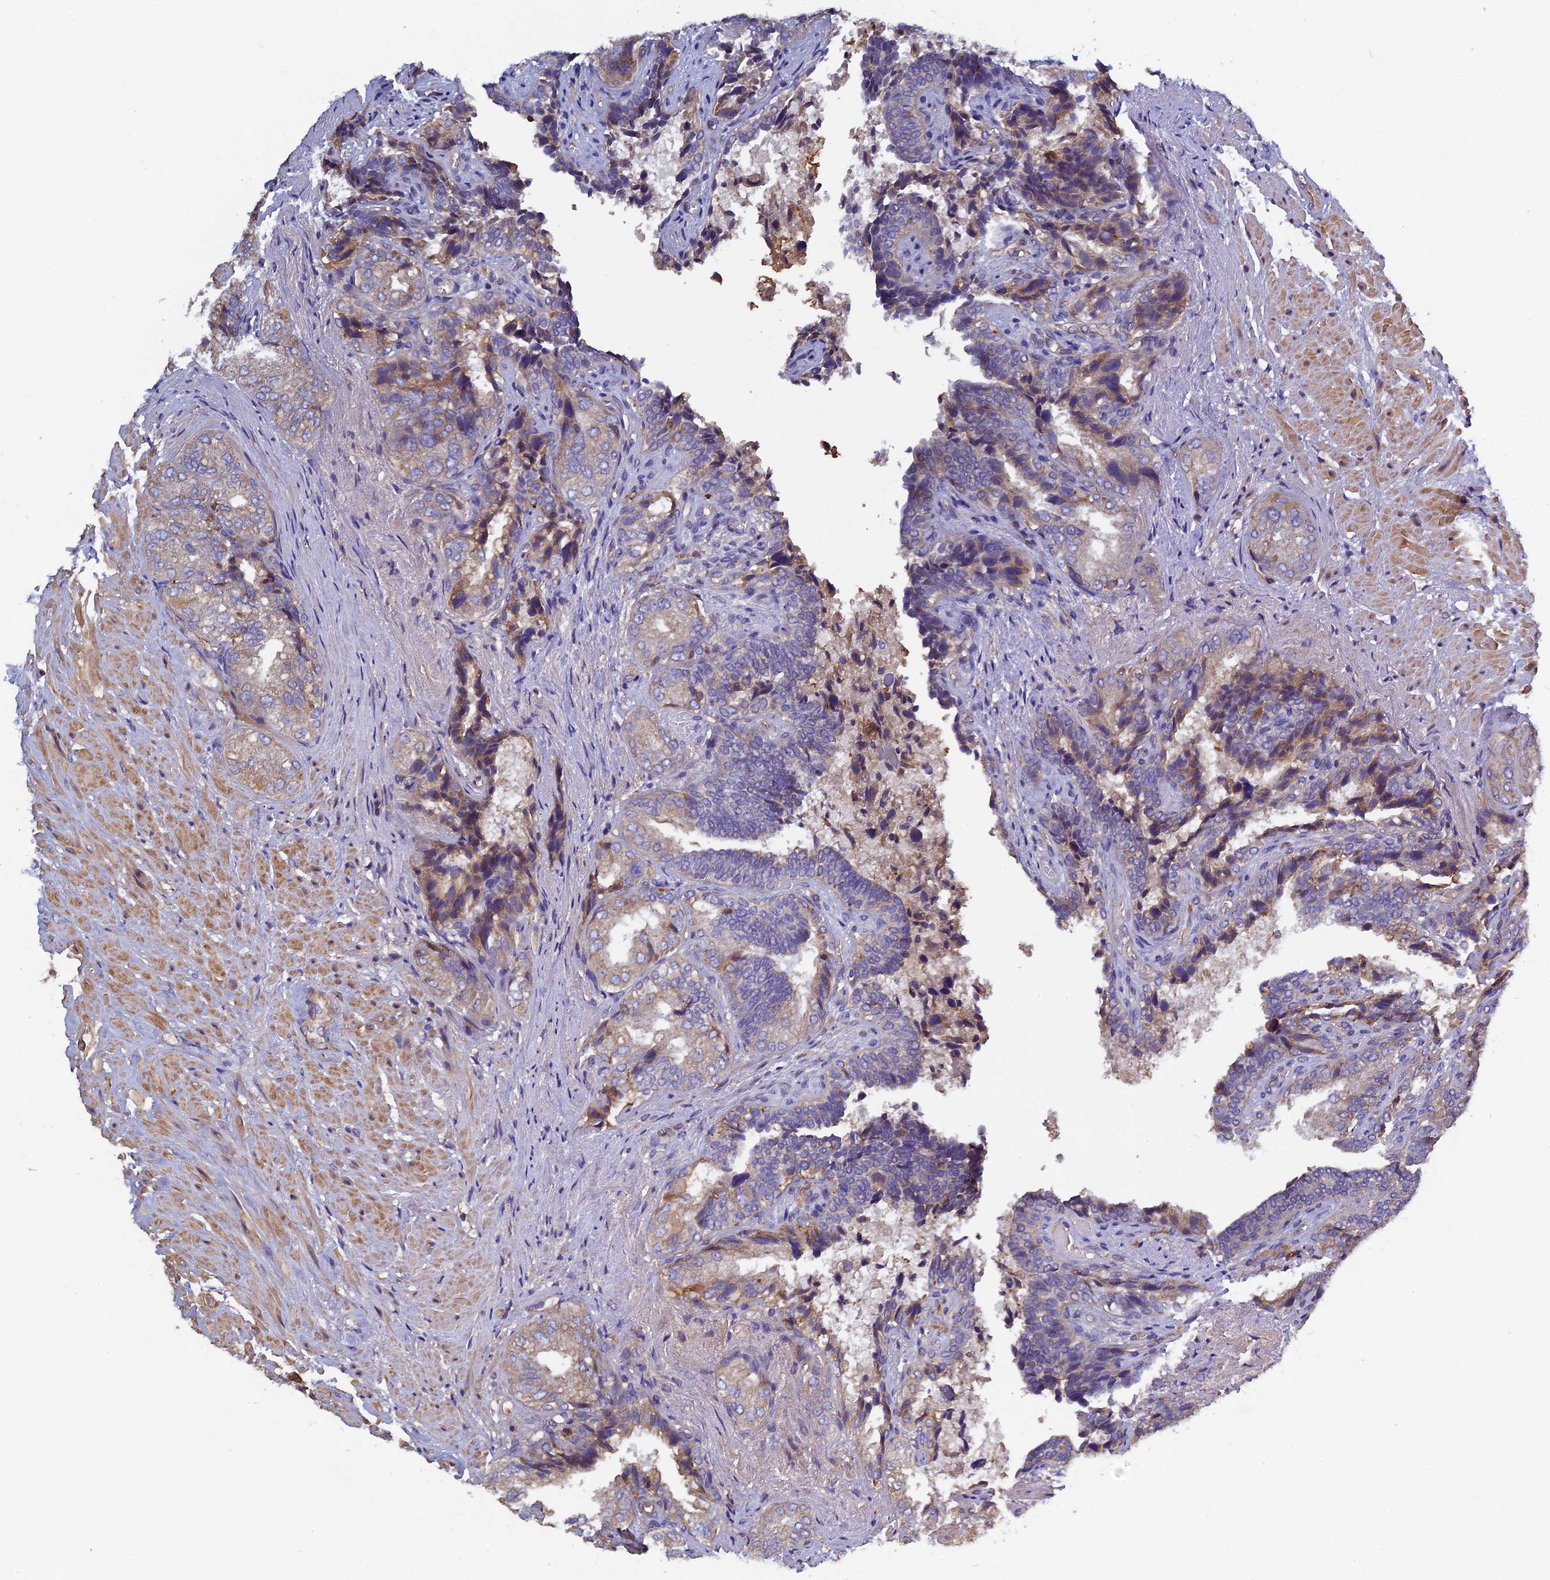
{"staining": {"intensity": "weak", "quantity": "<25%", "location": "cytoplasmic/membranous"}, "tissue": "seminal vesicle", "cell_type": "Glandular cells", "image_type": "normal", "snomed": [{"axis": "morphology", "description": "Normal tissue, NOS"}, {"axis": "topography", "description": "Seminal veicle"}, {"axis": "topography", "description": "Peripheral nerve tissue"}], "caption": "DAB (3,3'-diaminobenzidine) immunohistochemical staining of normal human seminal vesicle displays no significant expression in glandular cells.", "gene": "CCDC153", "patient": {"sex": "male", "age": 63}}